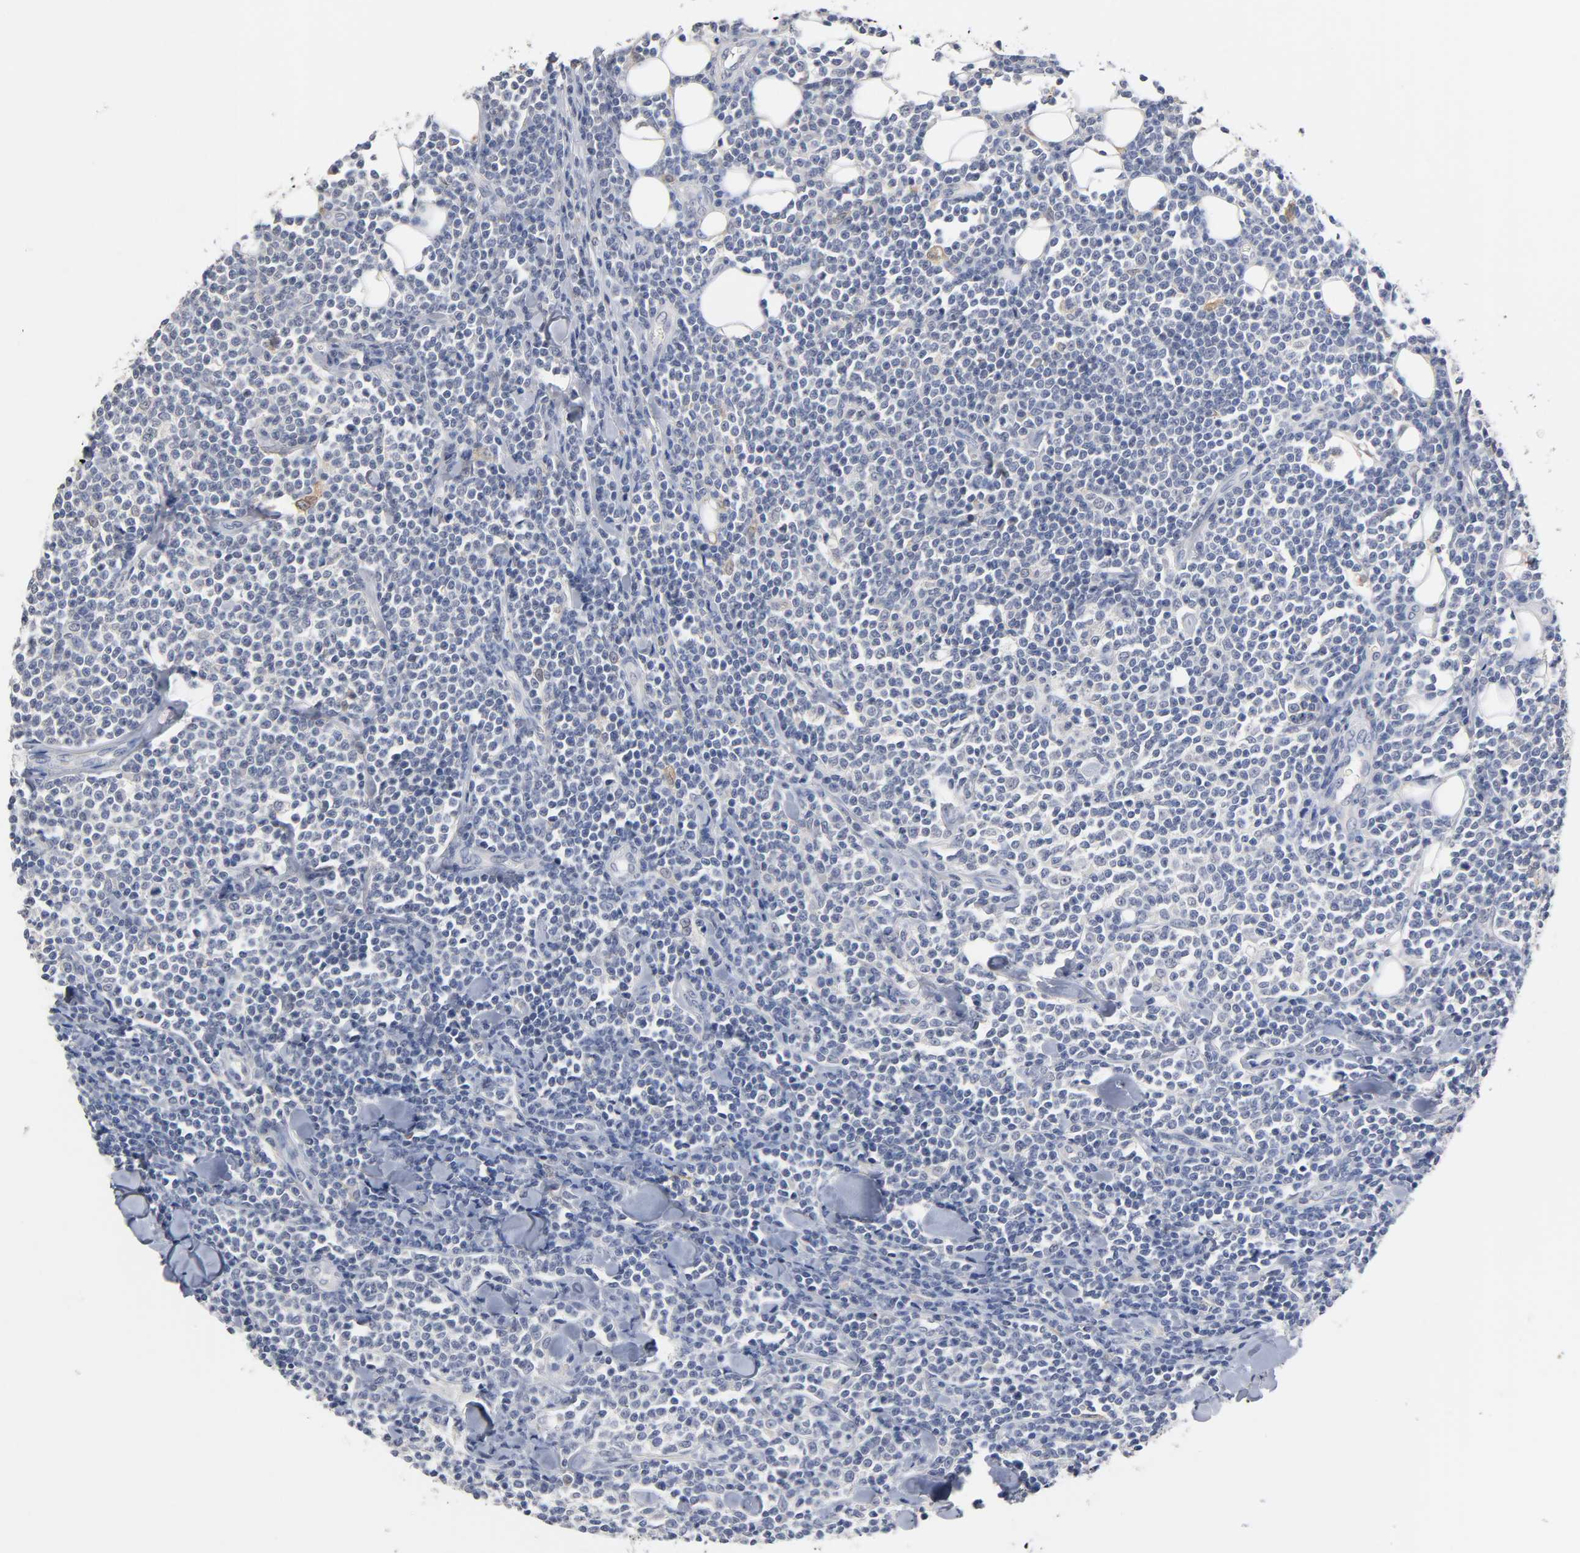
{"staining": {"intensity": "negative", "quantity": "none", "location": "none"}, "tissue": "lymphoma", "cell_type": "Tumor cells", "image_type": "cancer", "snomed": [{"axis": "morphology", "description": "Malignant lymphoma, non-Hodgkin's type, Low grade"}, {"axis": "topography", "description": "Soft tissue"}], "caption": "Immunohistochemical staining of lymphoma reveals no significant positivity in tumor cells.", "gene": "OVOL1", "patient": {"sex": "male", "age": 92}}